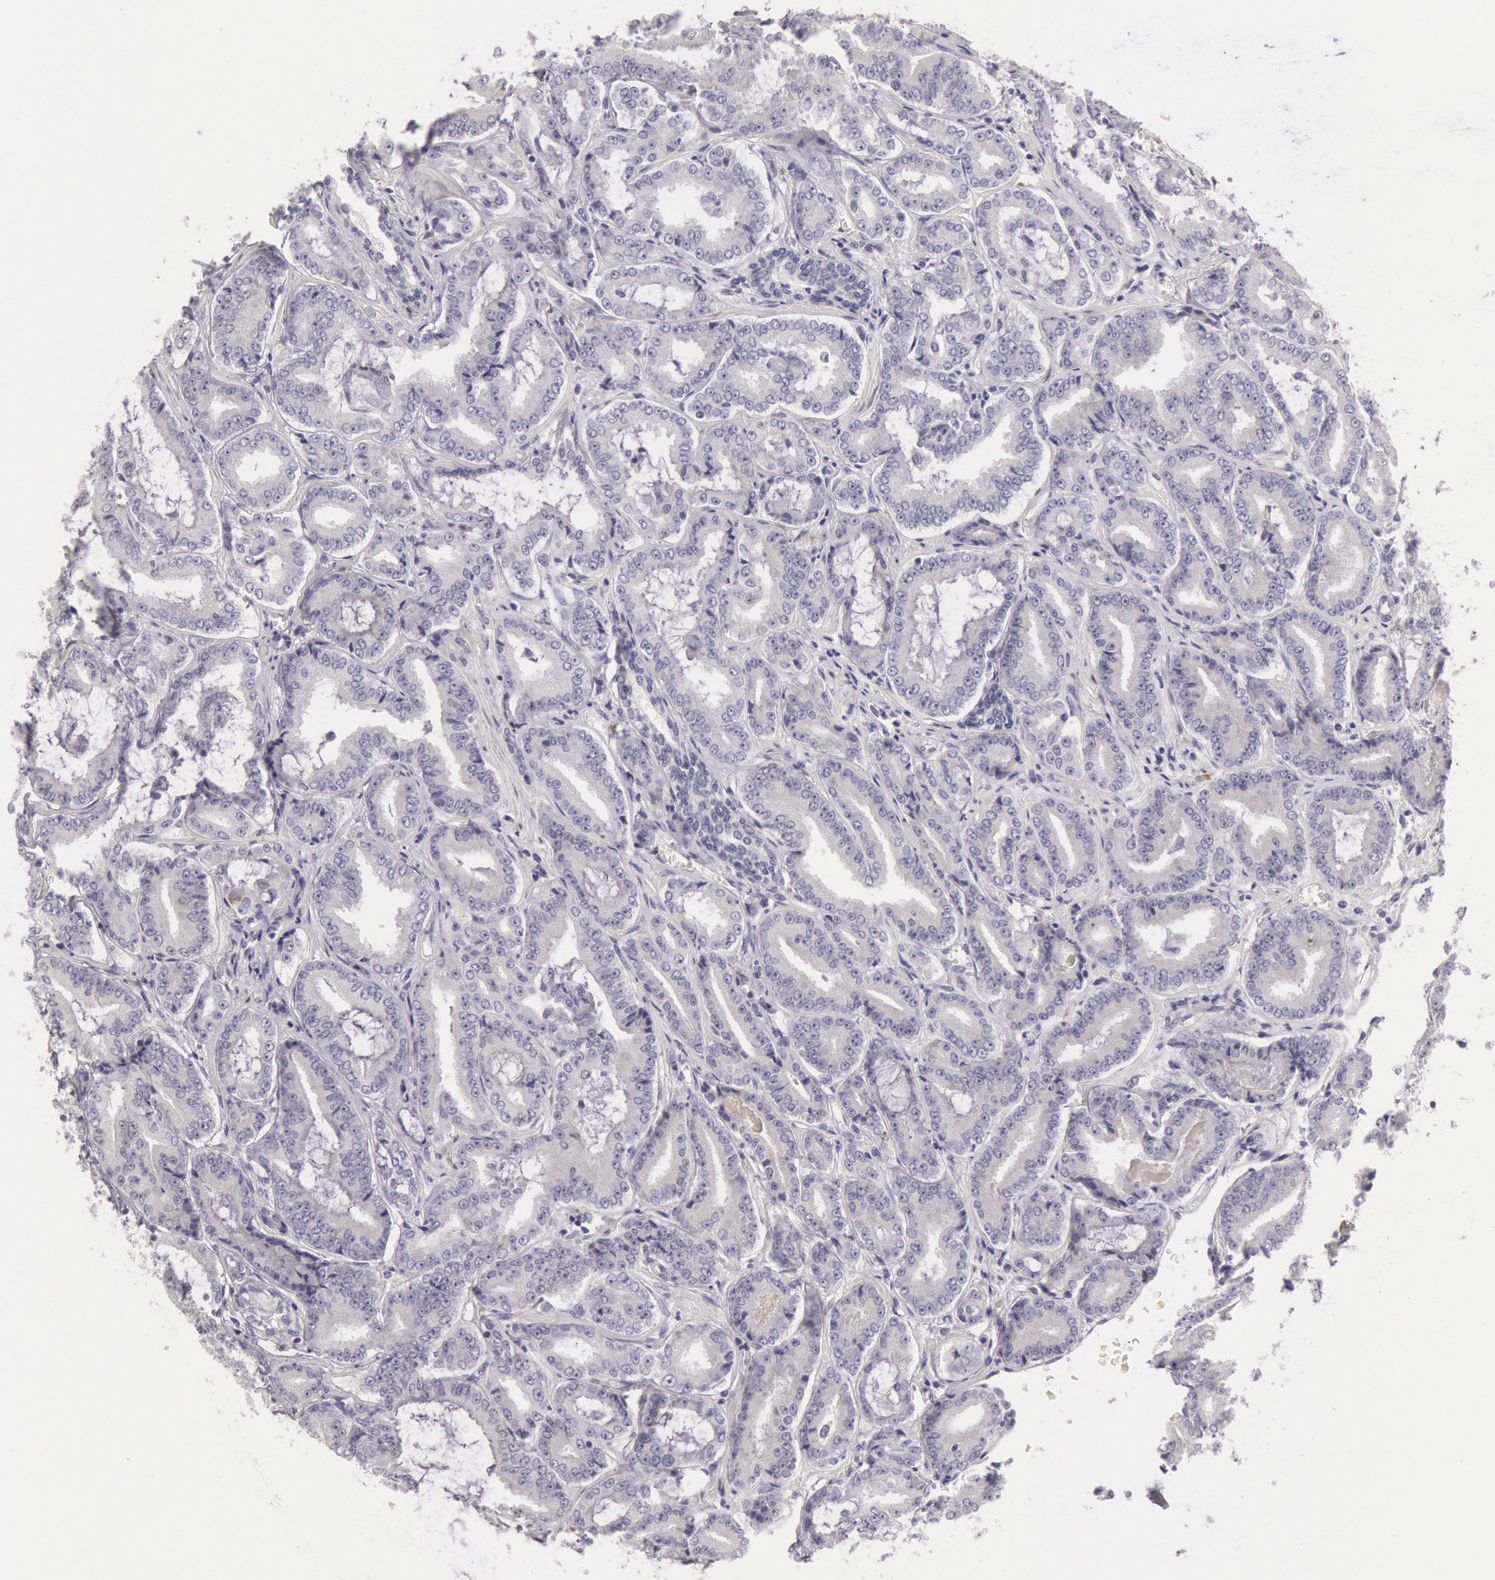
{"staining": {"intensity": "negative", "quantity": "none", "location": "none"}, "tissue": "prostate cancer", "cell_type": "Tumor cells", "image_type": "cancer", "snomed": [{"axis": "morphology", "description": "Adenocarcinoma, Low grade"}, {"axis": "topography", "description": "Prostate"}], "caption": "Immunohistochemistry image of human prostate cancer (low-grade adenocarcinoma) stained for a protein (brown), which reveals no staining in tumor cells.", "gene": "CIDEB", "patient": {"sex": "male", "age": 65}}